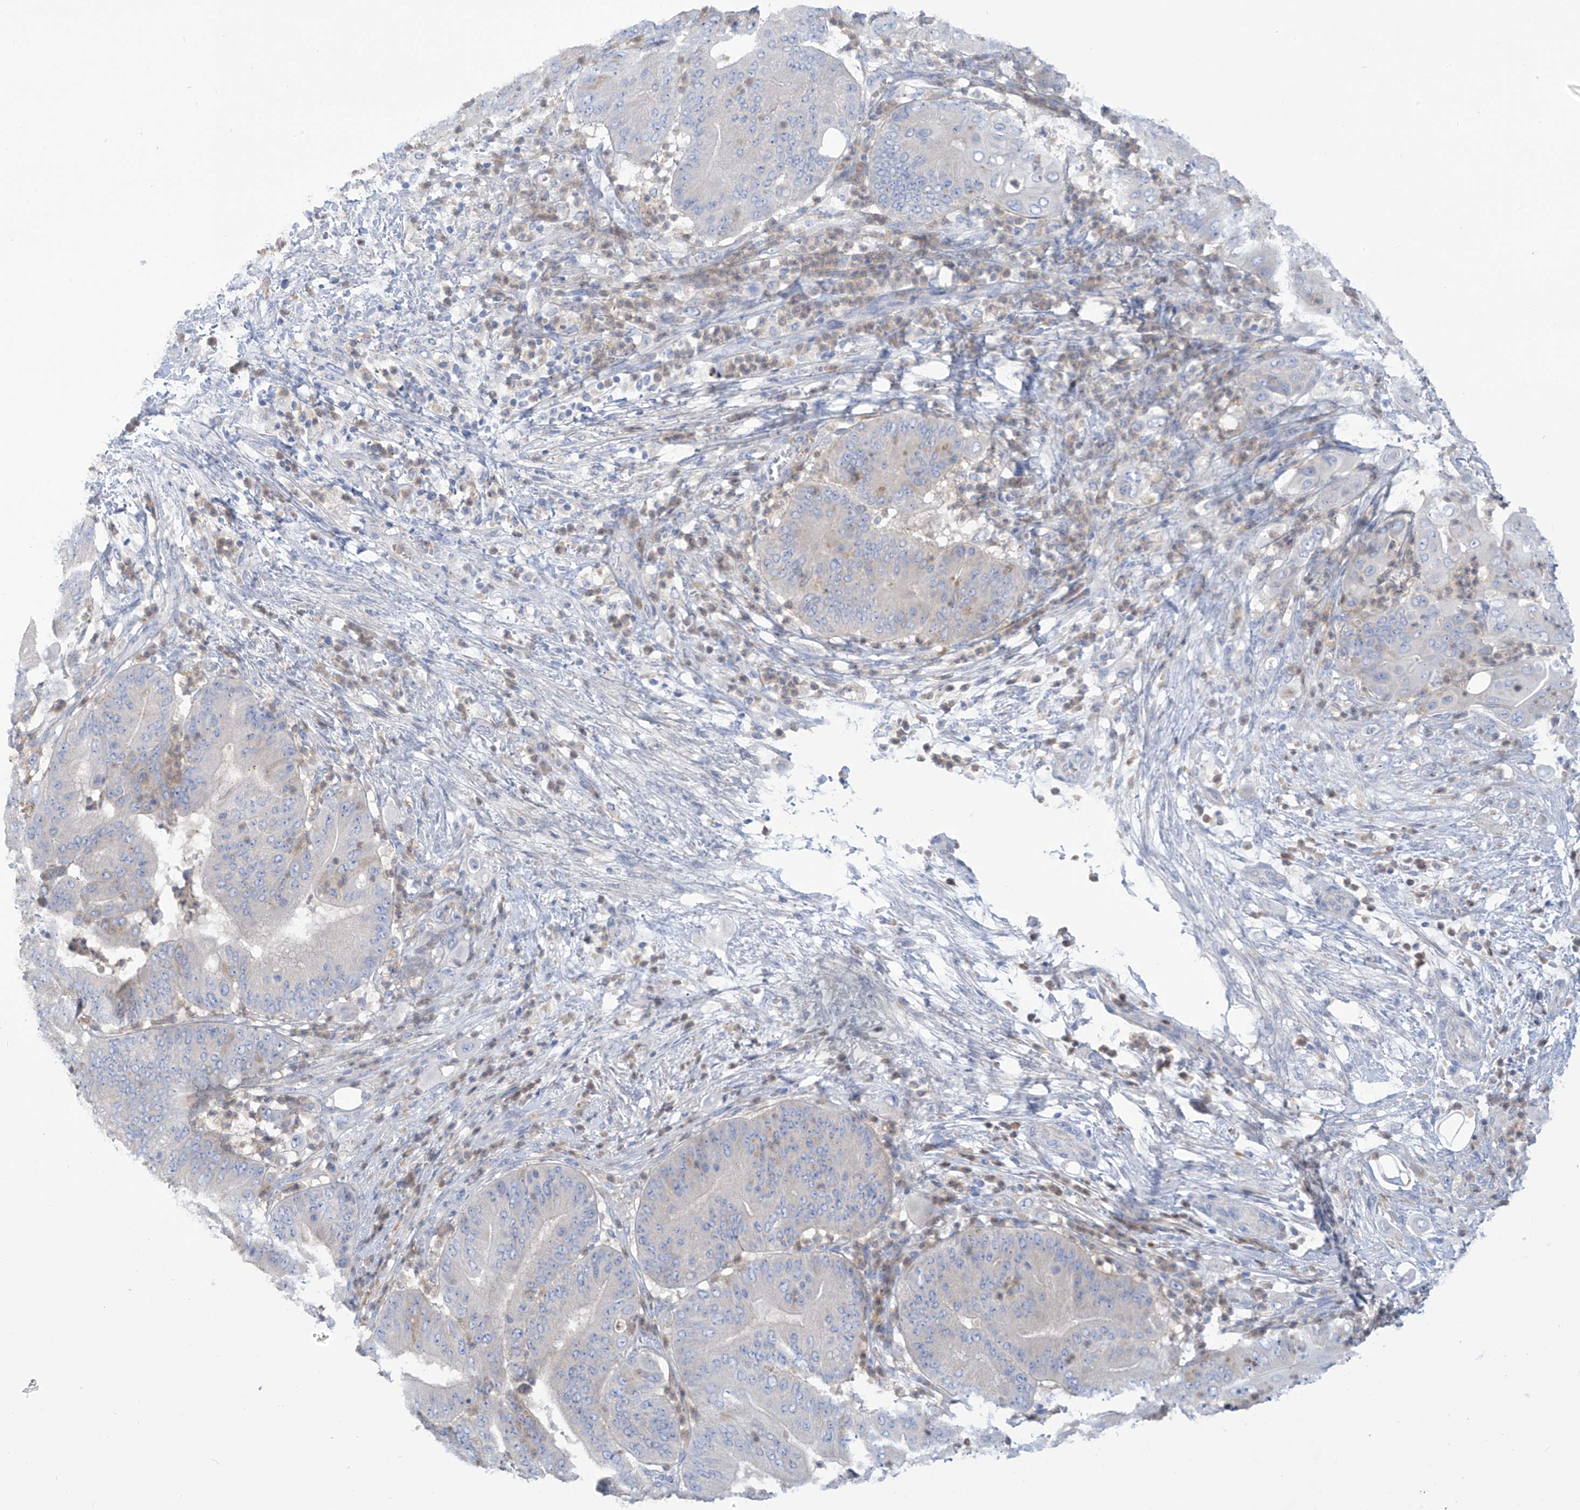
{"staining": {"intensity": "negative", "quantity": "none", "location": "none"}, "tissue": "pancreatic cancer", "cell_type": "Tumor cells", "image_type": "cancer", "snomed": [{"axis": "morphology", "description": "Adenocarcinoma, NOS"}, {"axis": "topography", "description": "Pancreas"}], "caption": "This micrograph is of pancreatic cancer (adenocarcinoma) stained with immunohistochemistry (IHC) to label a protein in brown with the nuclei are counter-stained blue. There is no staining in tumor cells.", "gene": "FABP2", "patient": {"sex": "female", "age": 77}}